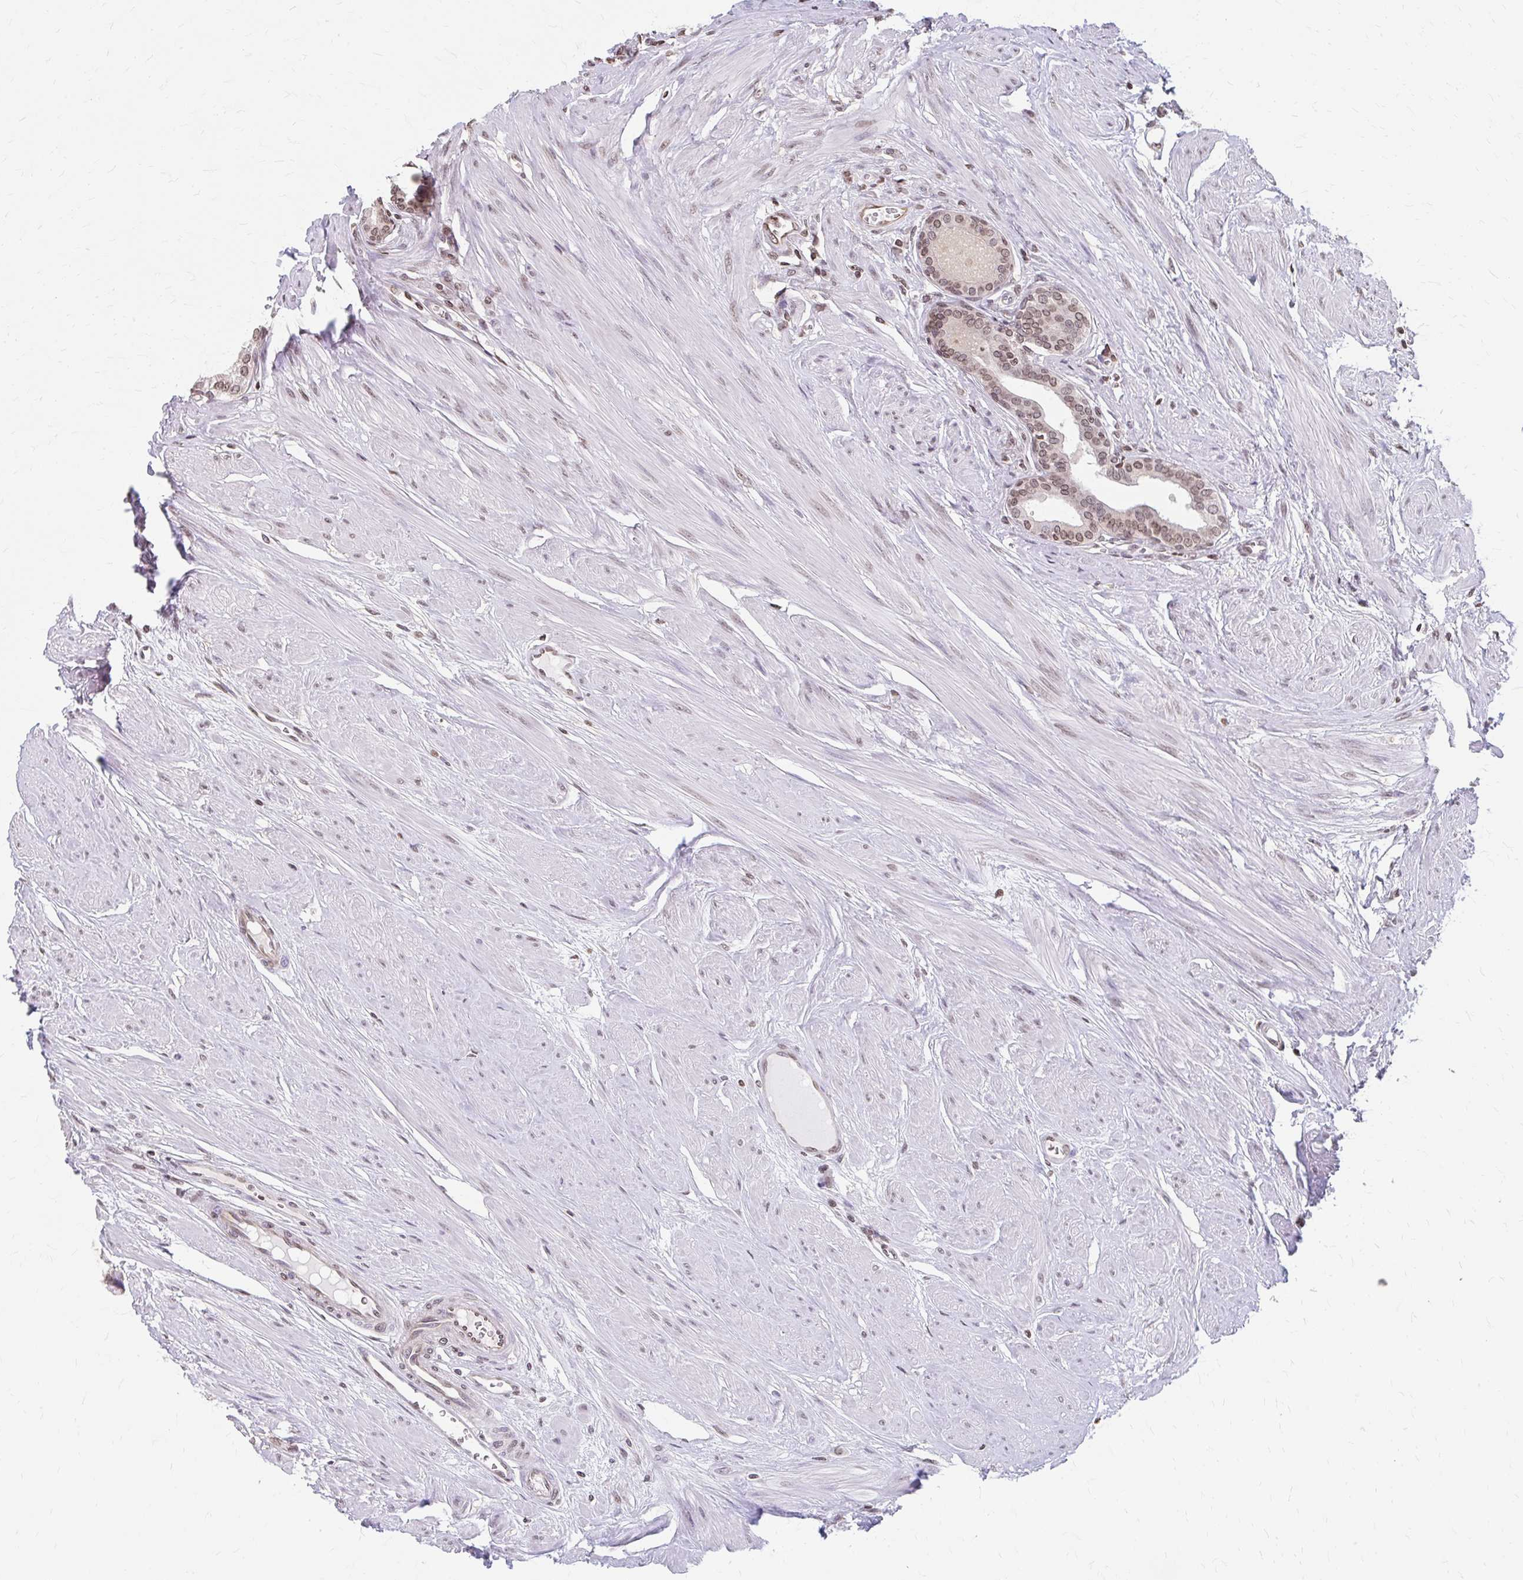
{"staining": {"intensity": "moderate", "quantity": ">75%", "location": "nuclear"}, "tissue": "prostate", "cell_type": "Glandular cells", "image_type": "normal", "snomed": [{"axis": "morphology", "description": "Normal tissue, NOS"}, {"axis": "topography", "description": "Prostate"}, {"axis": "topography", "description": "Peripheral nerve tissue"}], "caption": "Protein staining of normal prostate displays moderate nuclear staining in approximately >75% of glandular cells.", "gene": "ORC3", "patient": {"sex": "male", "age": 55}}